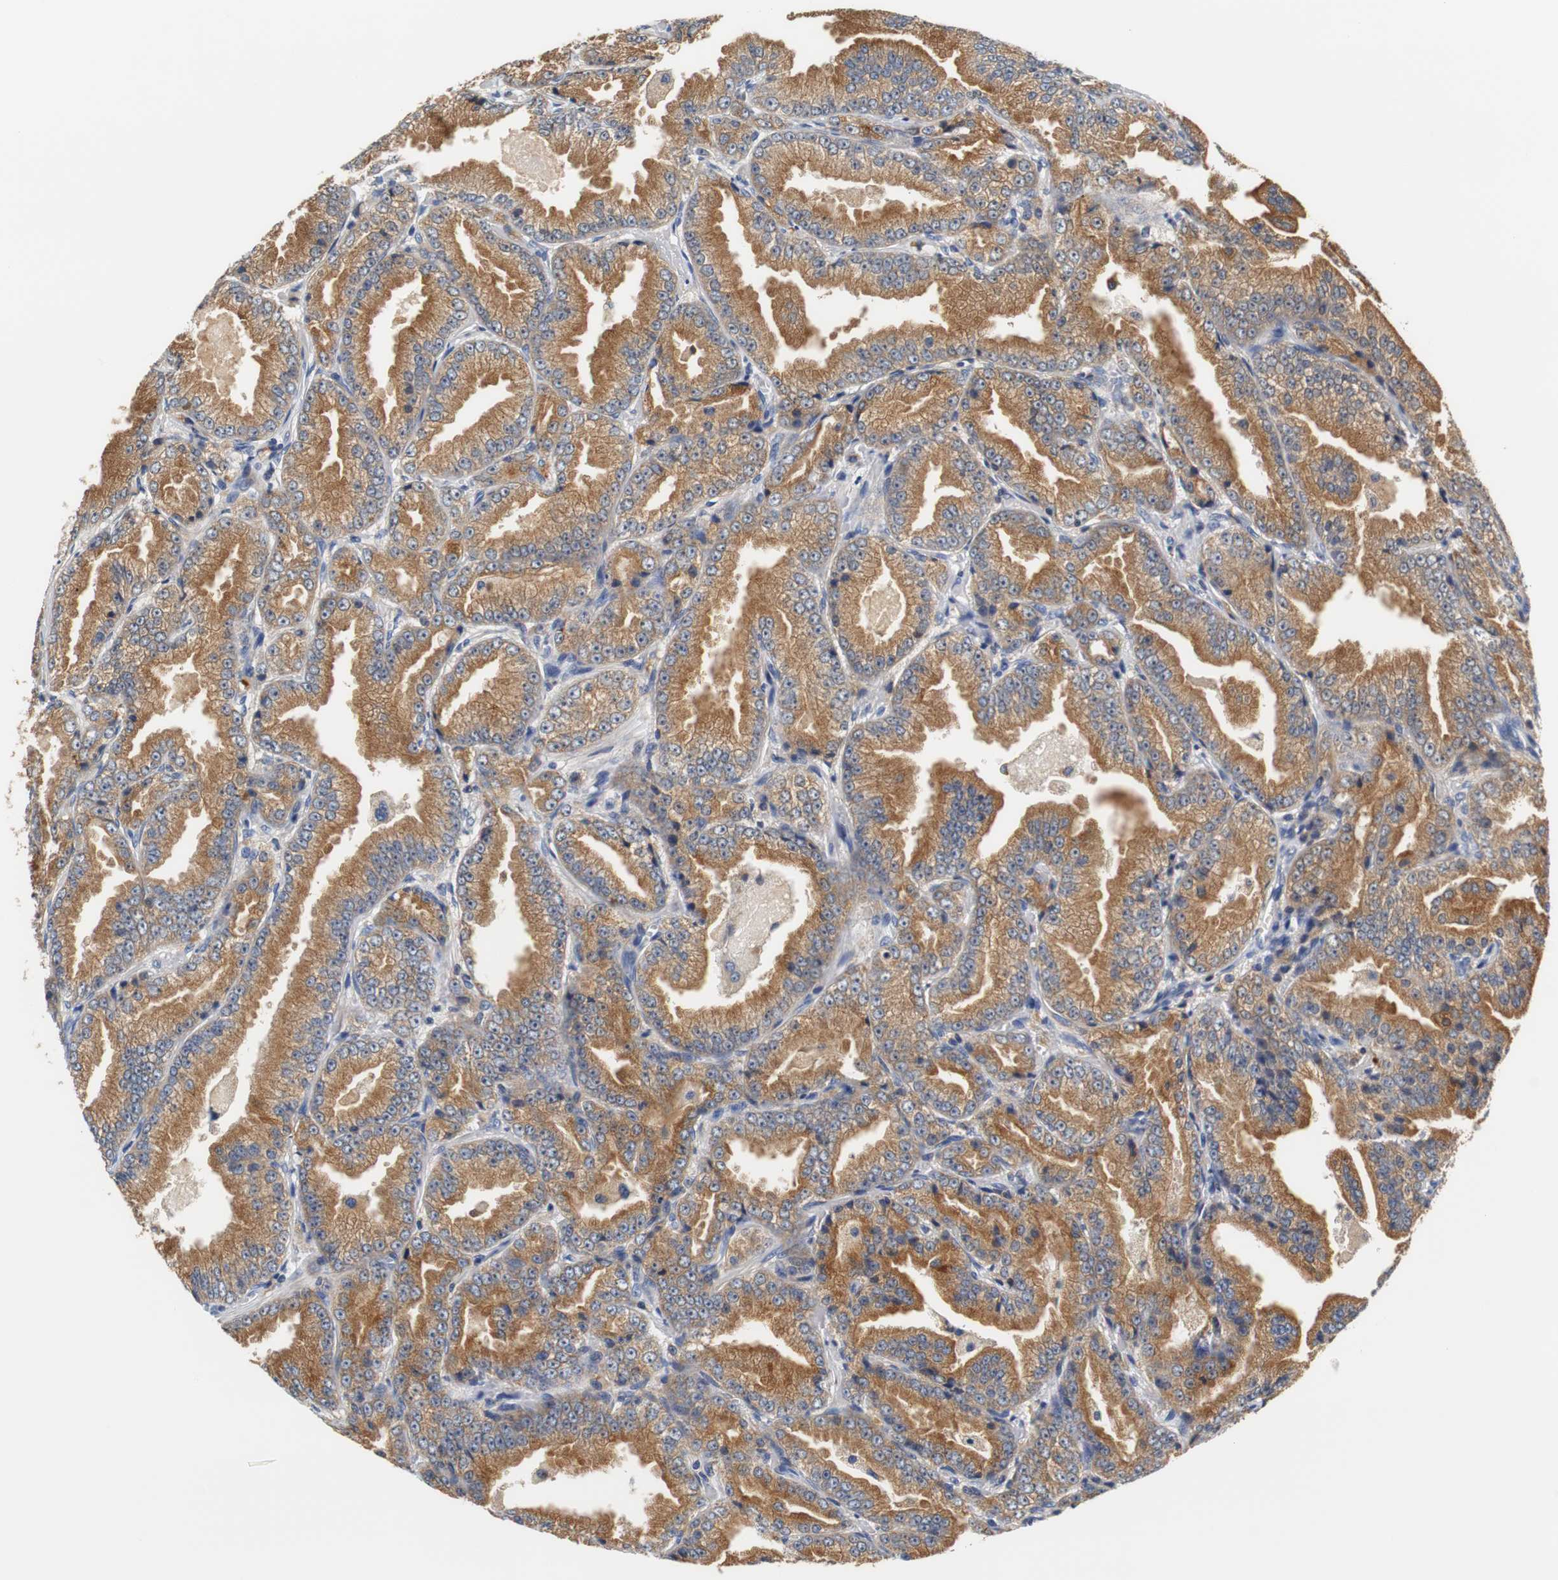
{"staining": {"intensity": "strong", "quantity": ">75%", "location": "cytoplasmic/membranous"}, "tissue": "prostate cancer", "cell_type": "Tumor cells", "image_type": "cancer", "snomed": [{"axis": "morphology", "description": "Adenocarcinoma, High grade"}, {"axis": "topography", "description": "Prostate"}], "caption": "High-magnification brightfield microscopy of prostate cancer (high-grade adenocarcinoma) stained with DAB (3,3'-diaminobenzidine) (brown) and counterstained with hematoxylin (blue). tumor cells exhibit strong cytoplasmic/membranous expression is identified in approximately>75% of cells.", "gene": "VAMP8", "patient": {"sex": "male", "age": 61}}